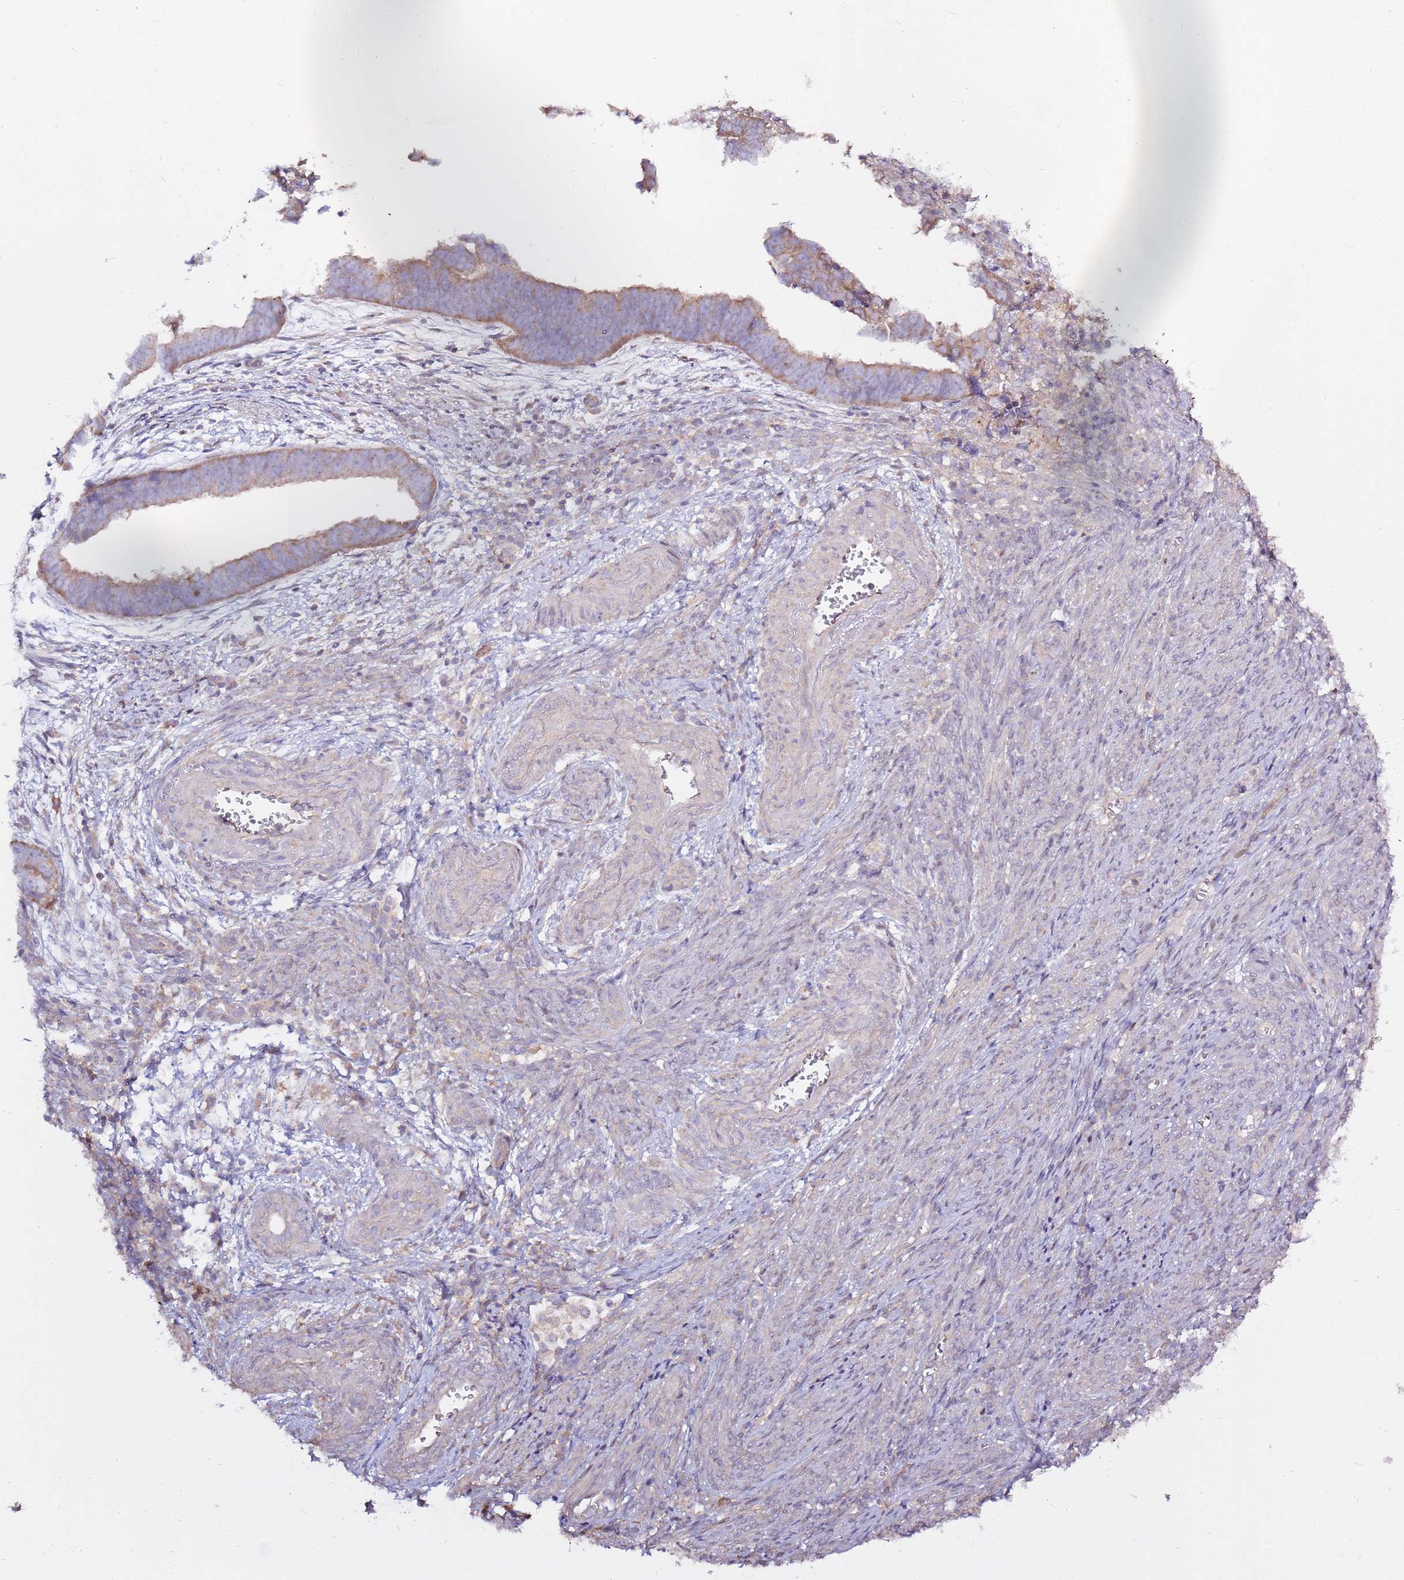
{"staining": {"intensity": "weak", "quantity": "25%-75%", "location": "cytoplasmic/membranous"}, "tissue": "endometrial cancer", "cell_type": "Tumor cells", "image_type": "cancer", "snomed": [{"axis": "morphology", "description": "Adenocarcinoma, NOS"}, {"axis": "topography", "description": "Endometrium"}], "caption": "Human endometrial adenocarcinoma stained with a brown dye shows weak cytoplasmic/membranous positive expression in about 25%-75% of tumor cells.", "gene": "EVA1B", "patient": {"sex": "female", "age": 75}}